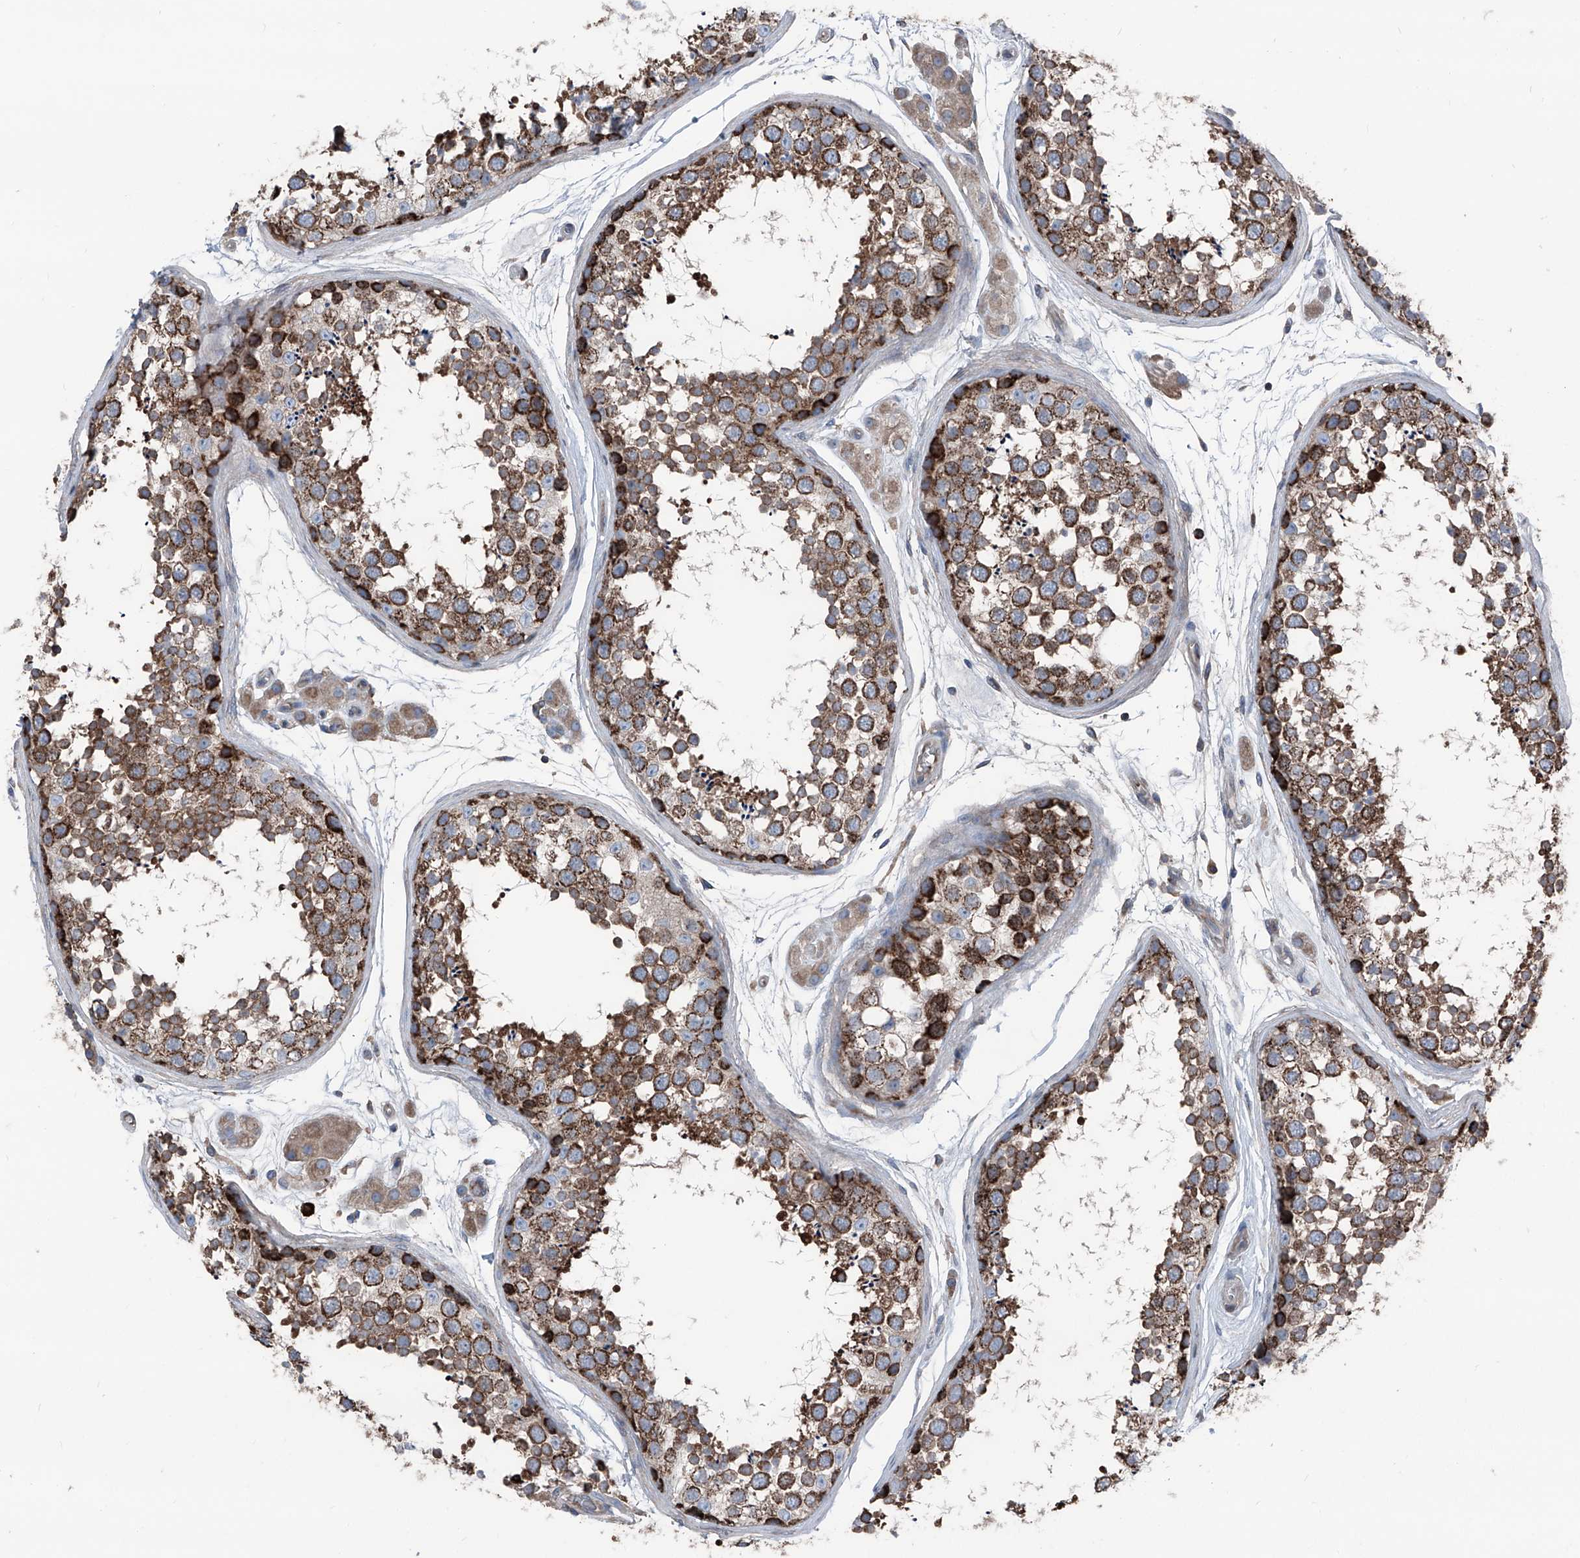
{"staining": {"intensity": "strong", "quantity": ">75%", "location": "cytoplasmic/membranous"}, "tissue": "testis", "cell_type": "Cells in seminiferous ducts", "image_type": "normal", "snomed": [{"axis": "morphology", "description": "Normal tissue, NOS"}, {"axis": "topography", "description": "Testis"}], "caption": "Protein staining displays strong cytoplasmic/membranous staining in approximately >75% of cells in seminiferous ducts in benign testis.", "gene": "GPAT3", "patient": {"sex": "male", "age": 56}}